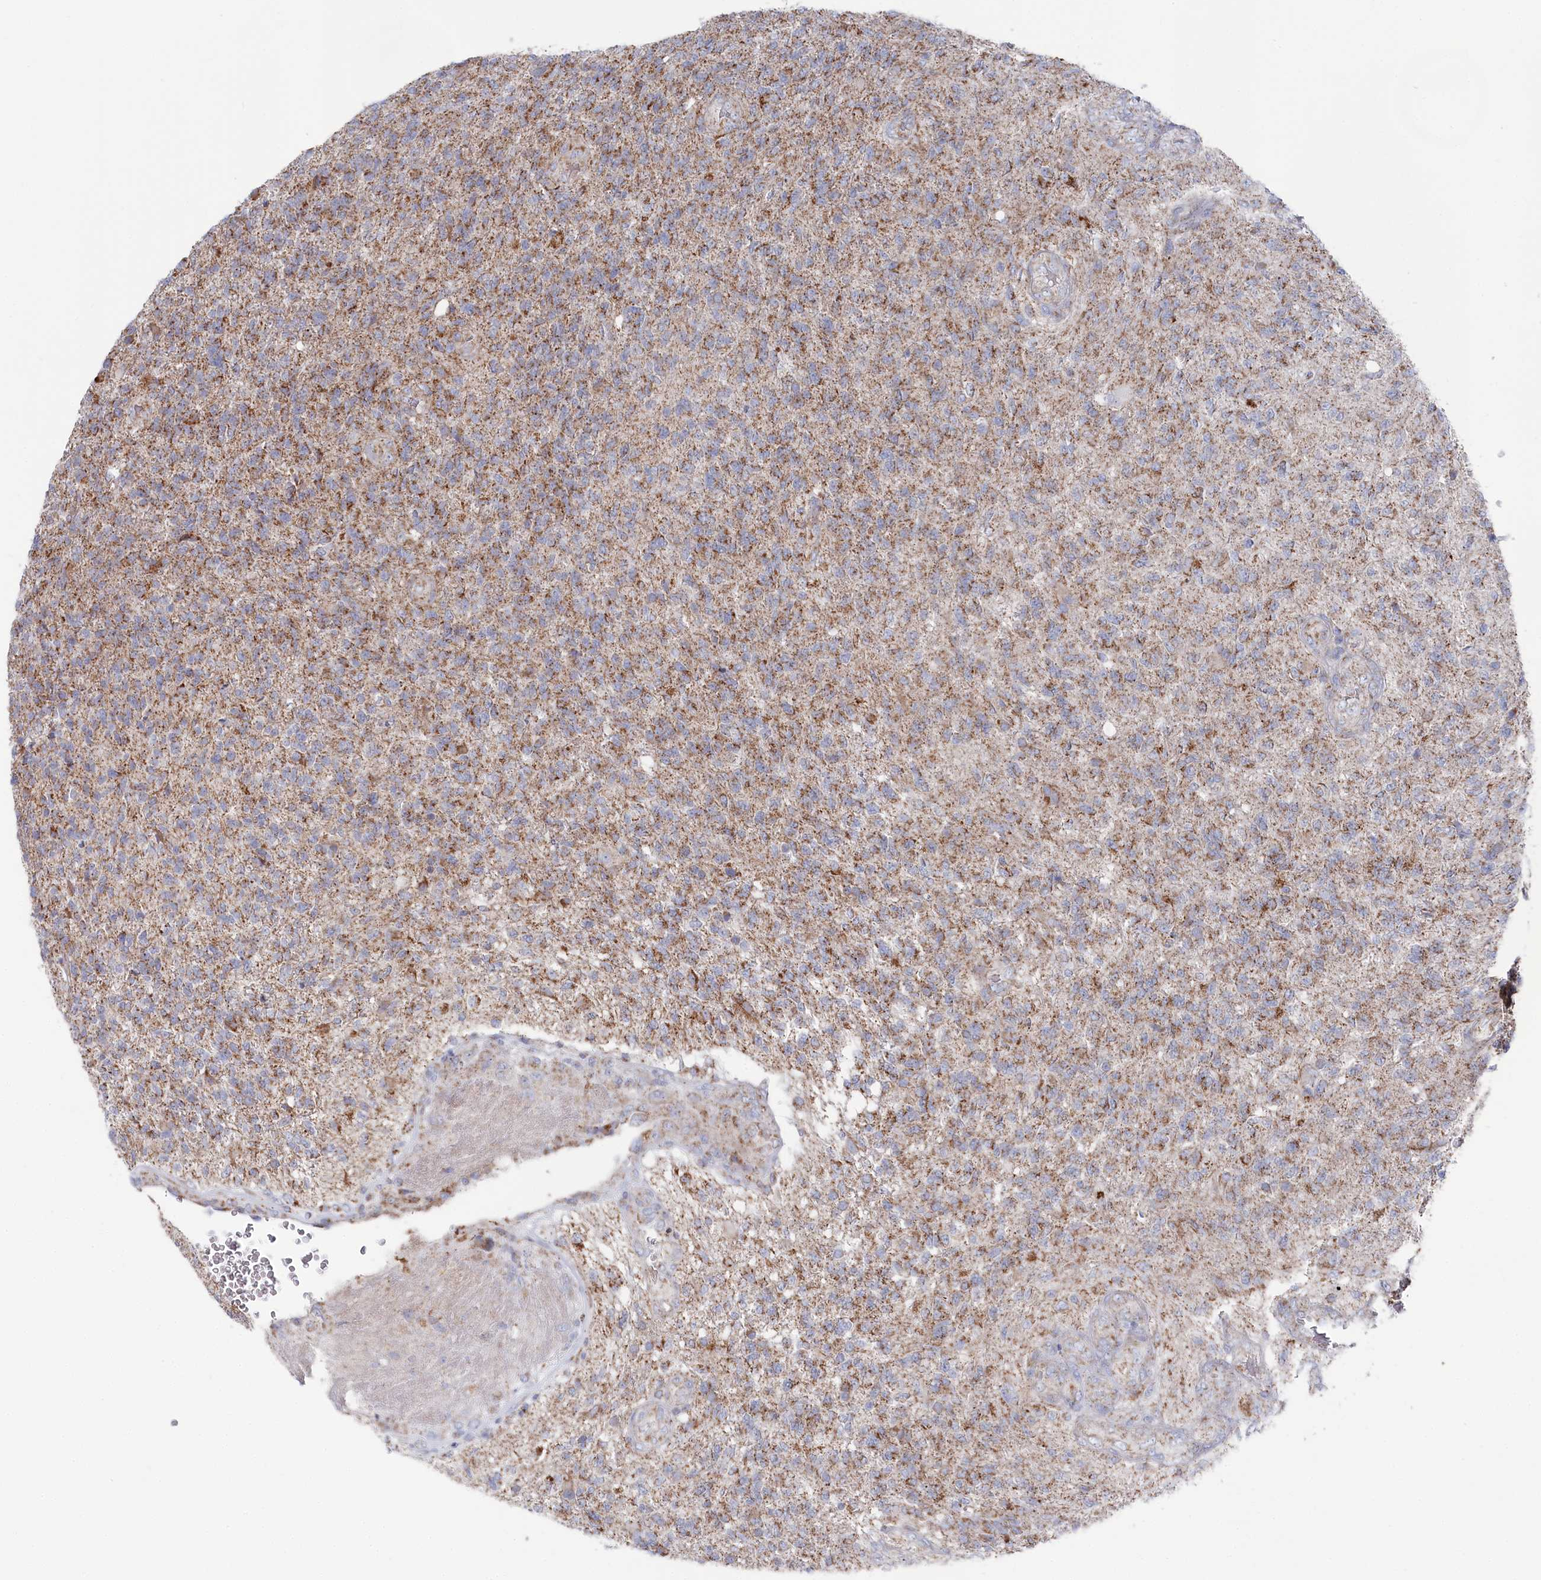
{"staining": {"intensity": "moderate", "quantity": "25%-75%", "location": "cytoplasmic/membranous"}, "tissue": "glioma", "cell_type": "Tumor cells", "image_type": "cancer", "snomed": [{"axis": "morphology", "description": "Glioma, malignant, High grade"}, {"axis": "topography", "description": "Brain"}], "caption": "Immunohistochemical staining of human malignant glioma (high-grade) shows medium levels of moderate cytoplasmic/membranous protein positivity in approximately 25%-75% of tumor cells.", "gene": "GLS2", "patient": {"sex": "male", "age": 56}}